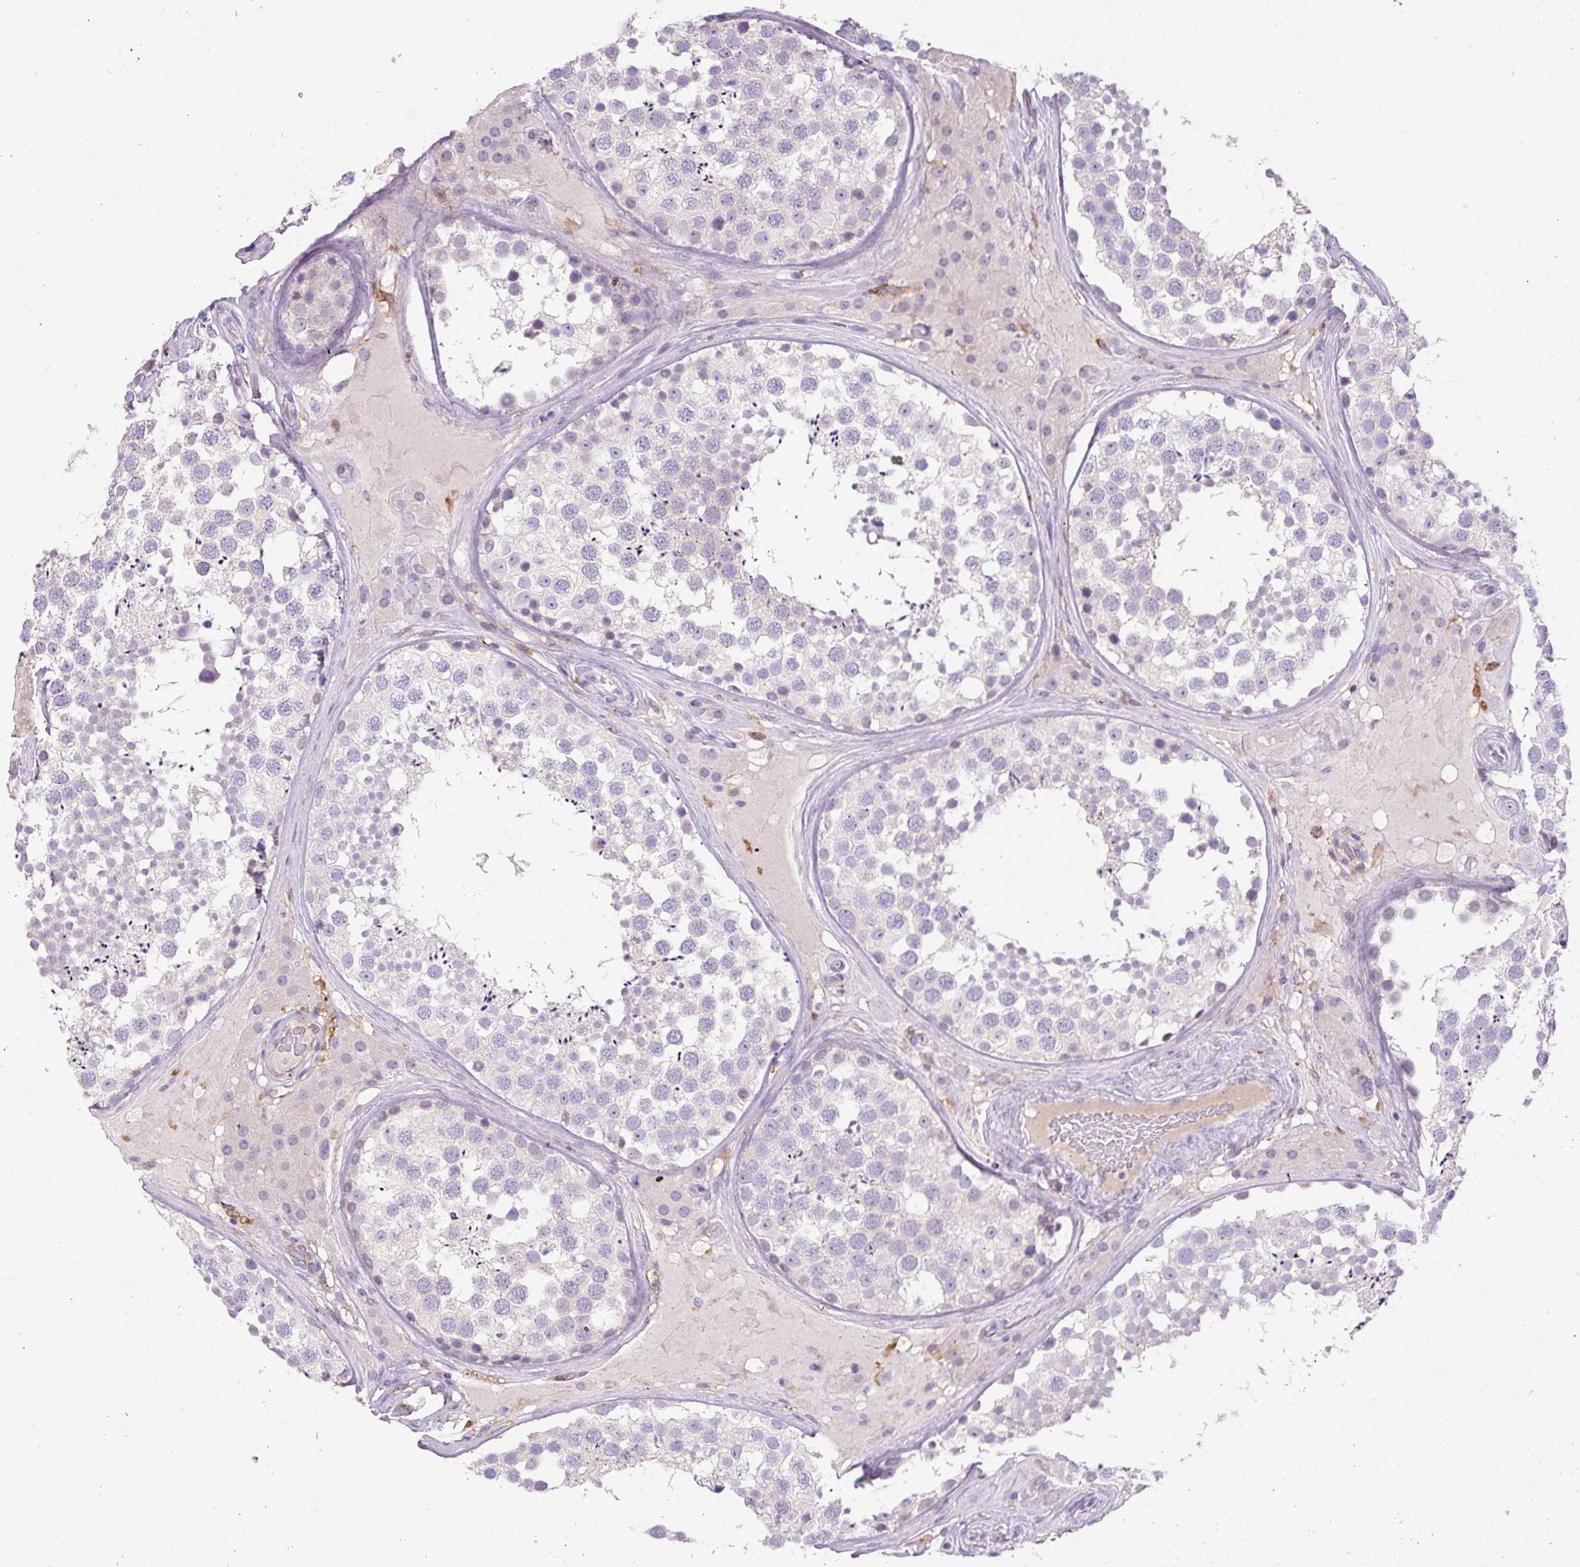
{"staining": {"intensity": "negative", "quantity": "none", "location": "none"}, "tissue": "testis", "cell_type": "Cells in seminiferous ducts", "image_type": "normal", "snomed": [{"axis": "morphology", "description": "Normal tissue, NOS"}, {"axis": "topography", "description": "Testis"}], "caption": "Immunohistochemical staining of unremarkable testis reveals no significant positivity in cells in seminiferous ducts. (DAB (3,3'-diaminobenzidine) IHC visualized using brightfield microscopy, high magnification).", "gene": "TDRD15", "patient": {"sex": "male", "age": 46}}